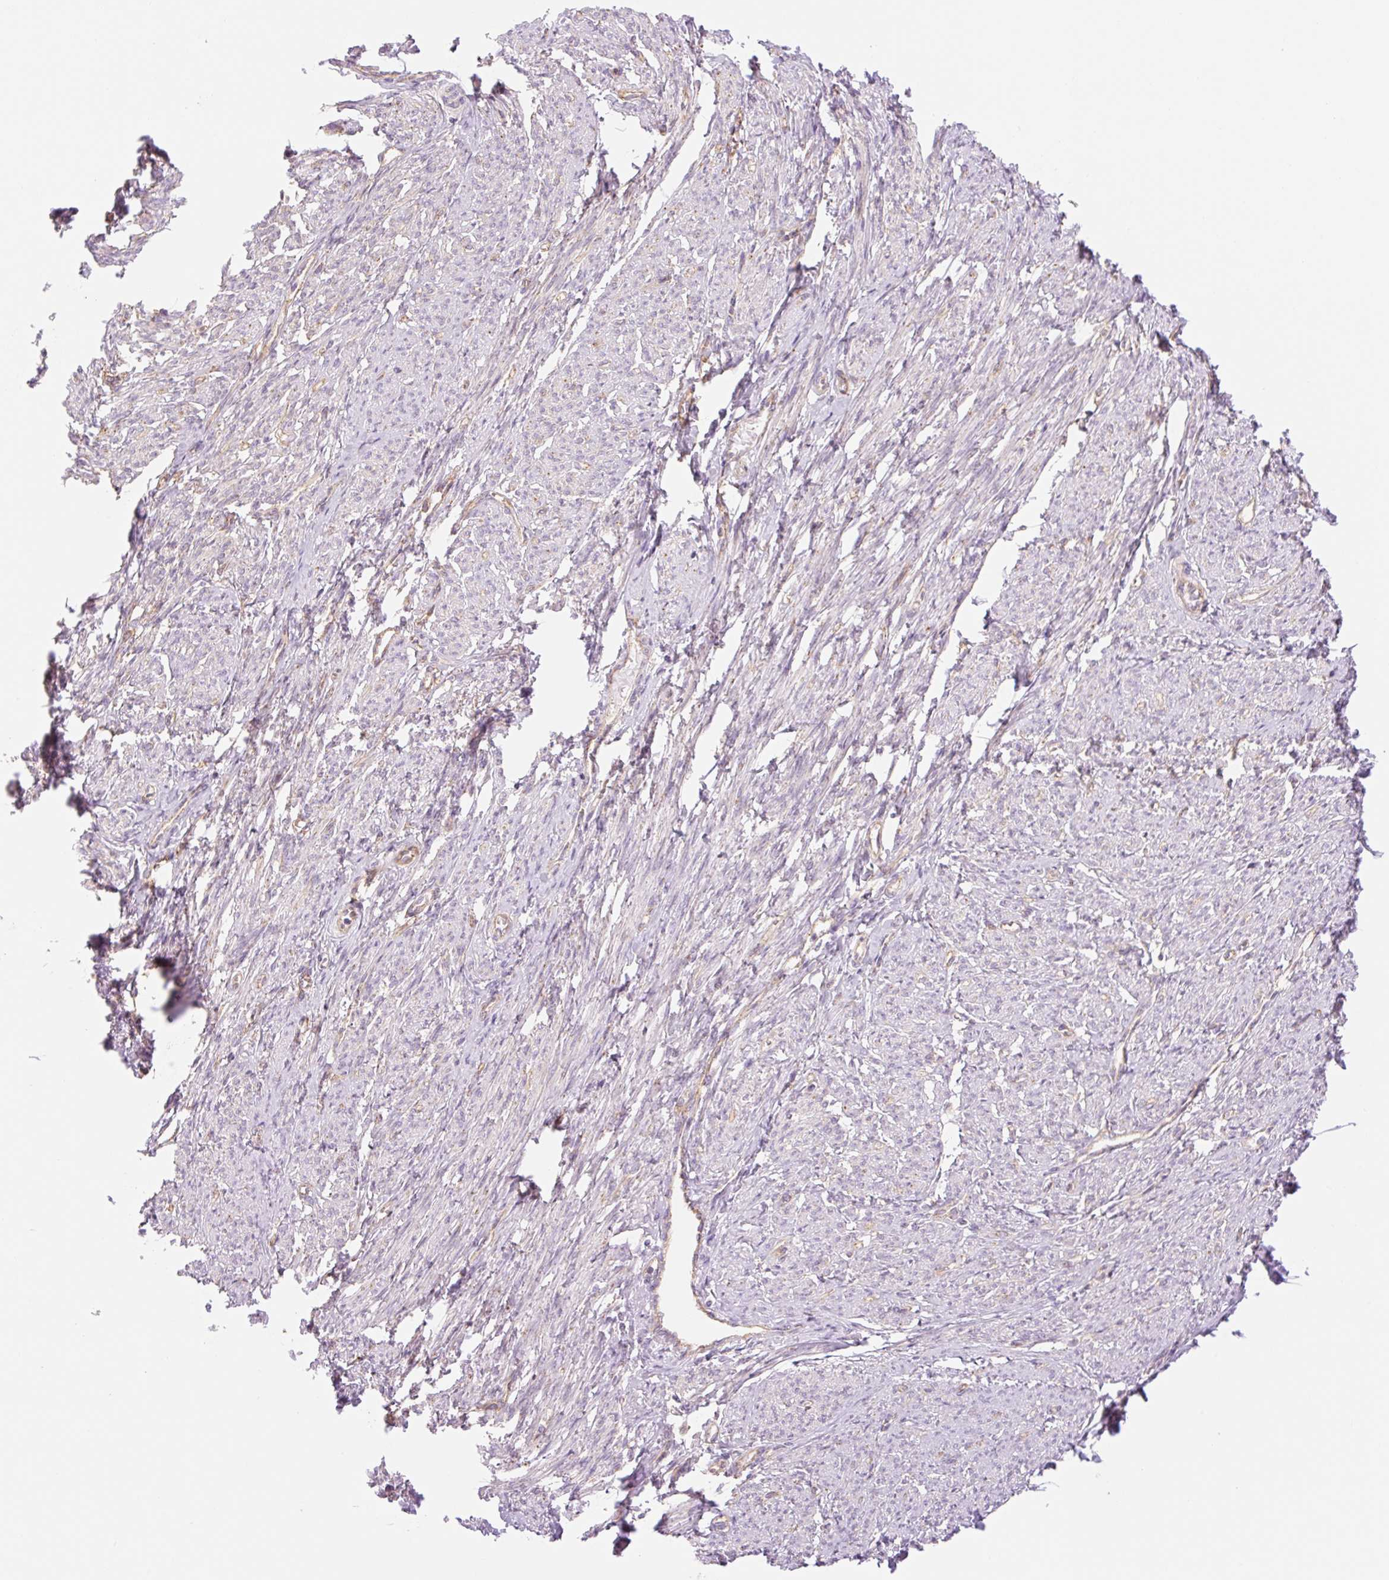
{"staining": {"intensity": "negative", "quantity": "none", "location": "none"}, "tissue": "smooth muscle", "cell_type": "Smooth muscle cells", "image_type": "normal", "snomed": [{"axis": "morphology", "description": "Normal tissue, NOS"}, {"axis": "topography", "description": "Smooth muscle"}], "caption": "High magnification brightfield microscopy of normal smooth muscle stained with DAB (brown) and counterstained with hematoxylin (blue): smooth muscle cells show no significant staining.", "gene": "NLRP5", "patient": {"sex": "female", "age": 65}}